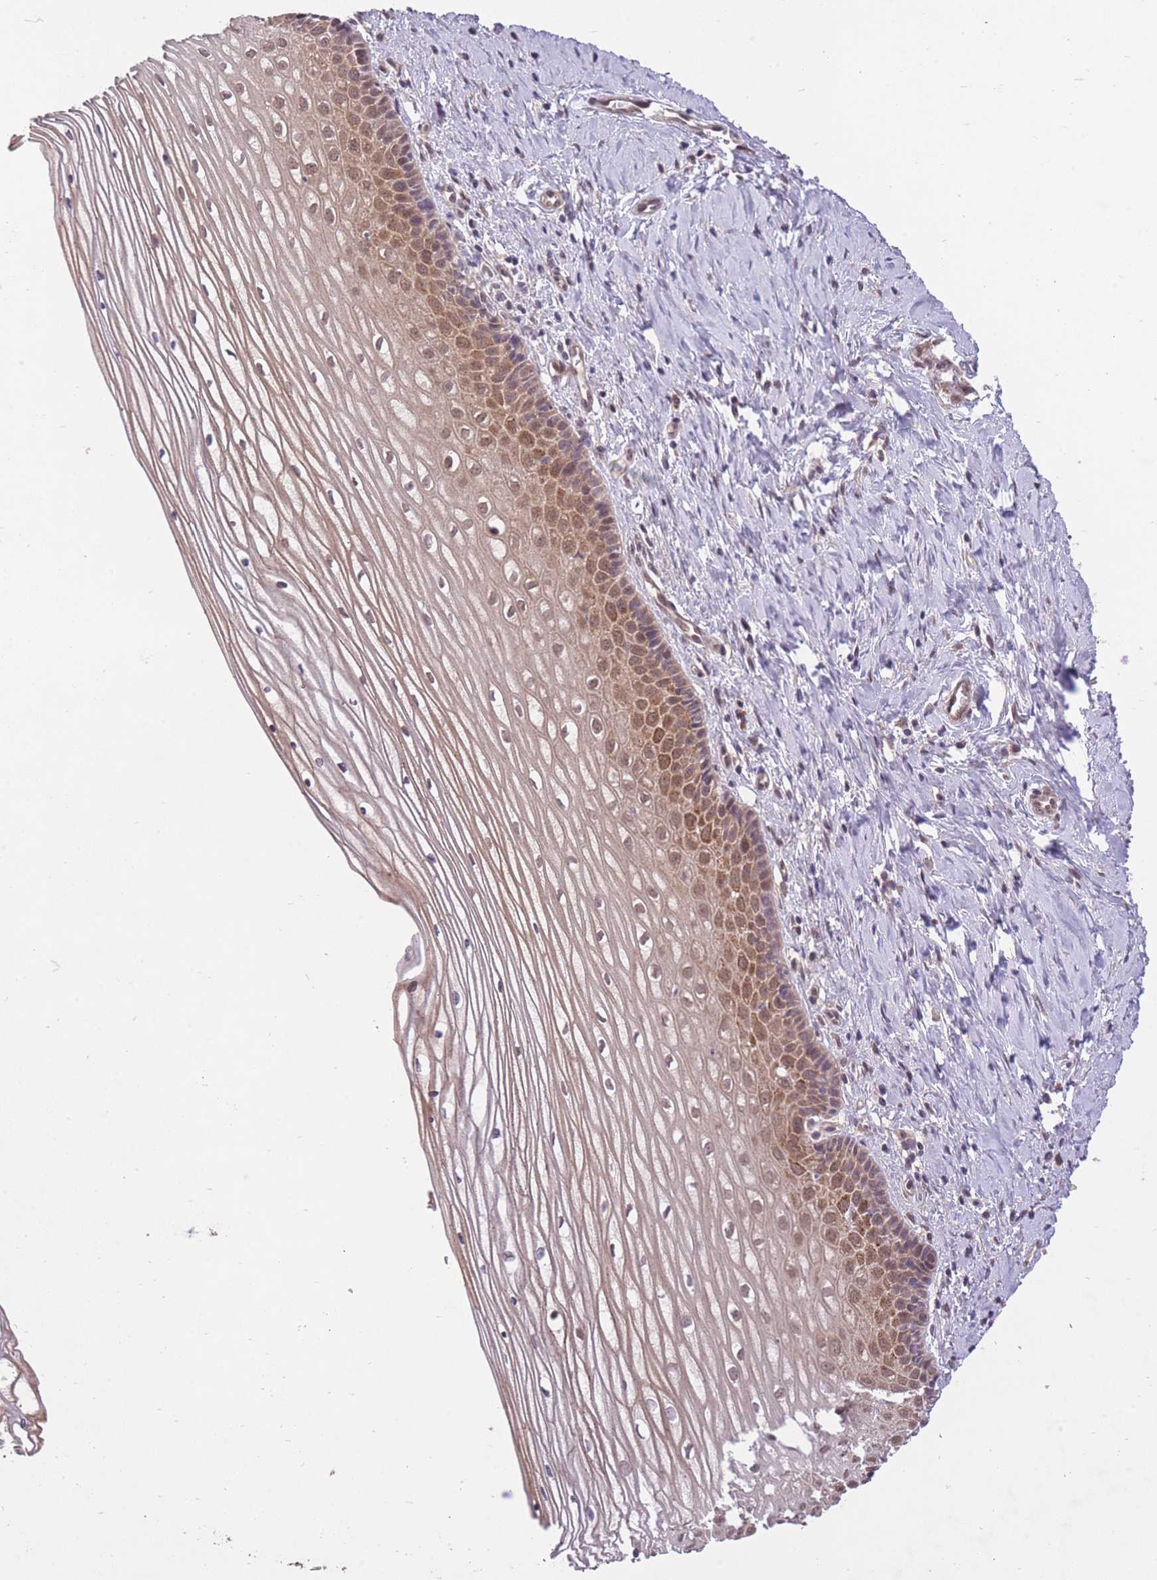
{"staining": {"intensity": "weak", "quantity": "<25%", "location": "cytoplasmic/membranous"}, "tissue": "cervix", "cell_type": "Glandular cells", "image_type": "normal", "snomed": [{"axis": "morphology", "description": "Normal tissue, NOS"}, {"axis": "topography", "description": "Cervix"}], "caption": "Cervix stained for a protein using immunohistochemistry exhibits no positivity glandular cells.", "gene": "ELOA2", "patient": {"sex": "female", "age": 47}}